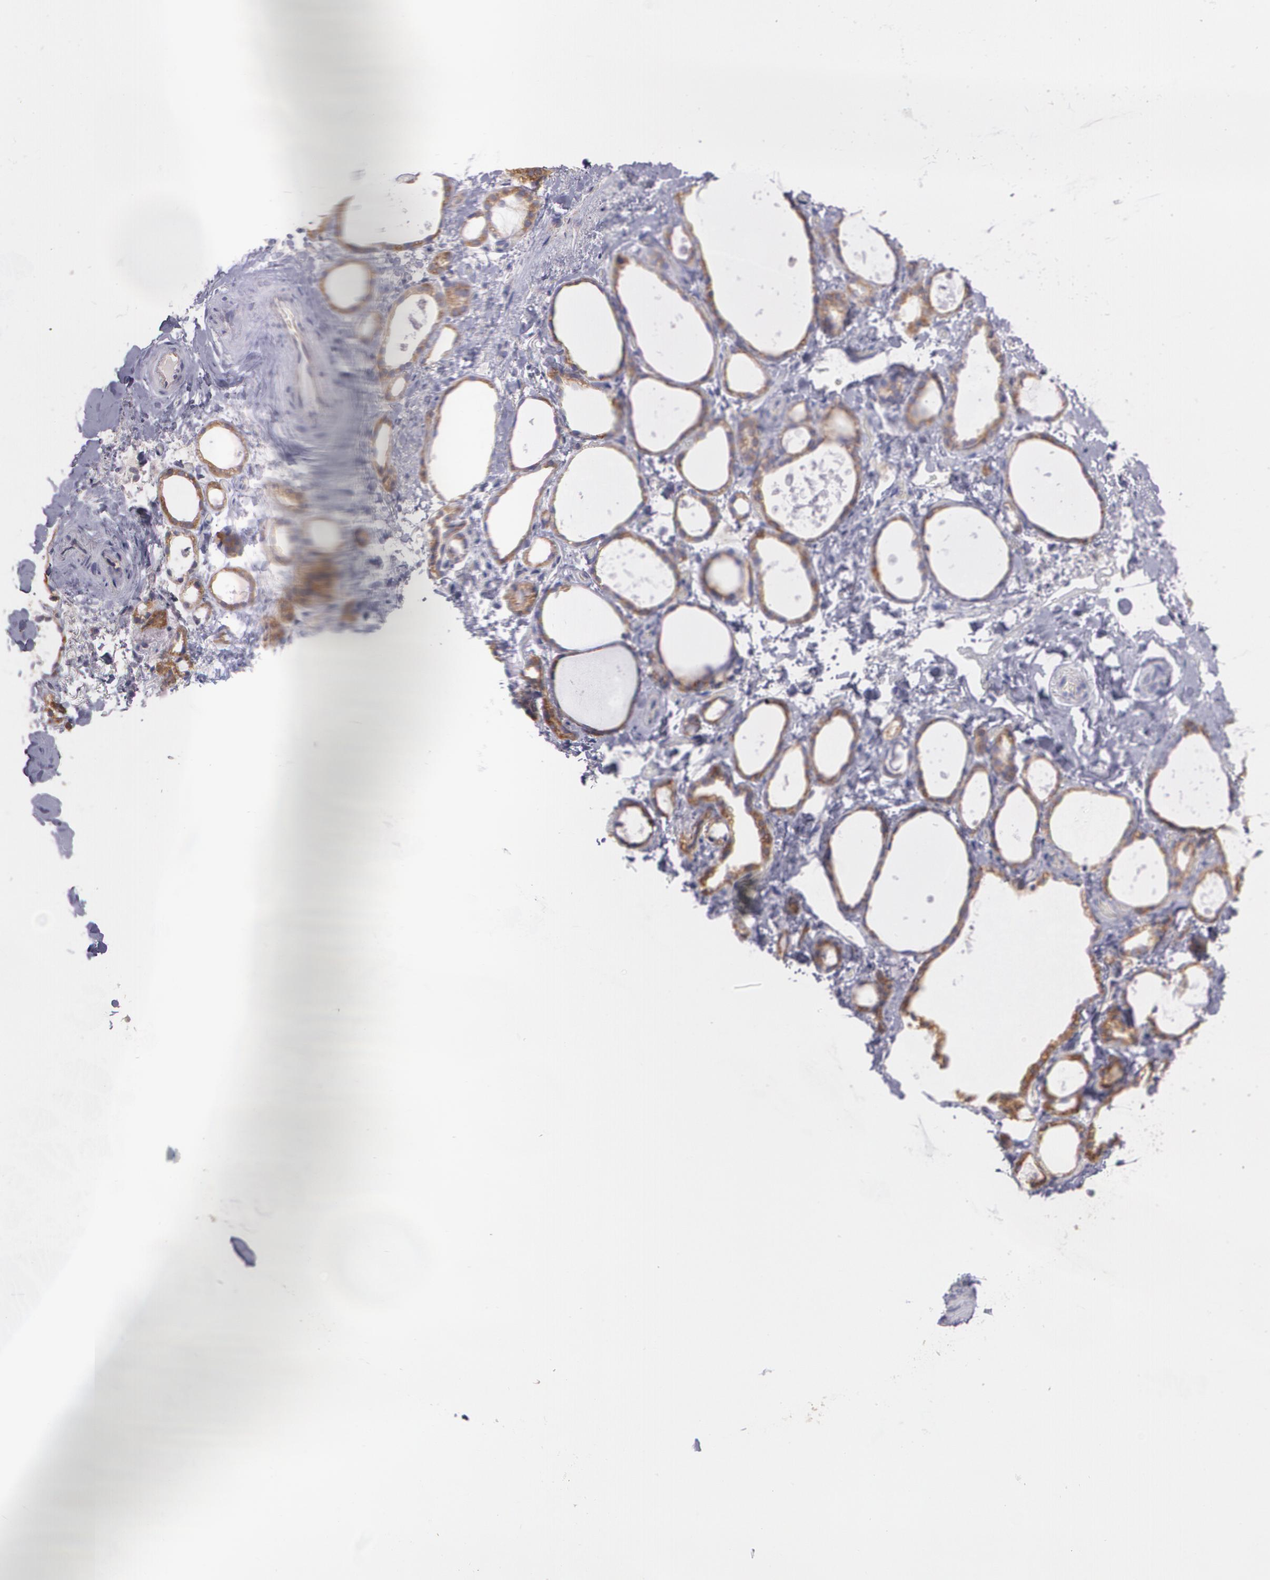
{"staining": {"intensity": "strong", "quantity": ">75%", "location": "cytoplasmic/membranous"}, "tissue": "thyroid gland", "cell_type": "Glandular cells", "image_type": "normal", "snomed": [{"axis": "morphology", "description": "Normal tissue, NOS"}, {"axis": "topography", "description": "Thyroid gland"}], "caption": "An image of human thyroid gland stained for a protein reveals strong cytoplasmic/membranous brown staining in glandular cells. The staining was performed using DAB, with brown indicating positive protein expression. Nuclei are stained blue with hematoxylin.", "gene": "ECE1", "patient": {"sex": "female", "age": 75}}